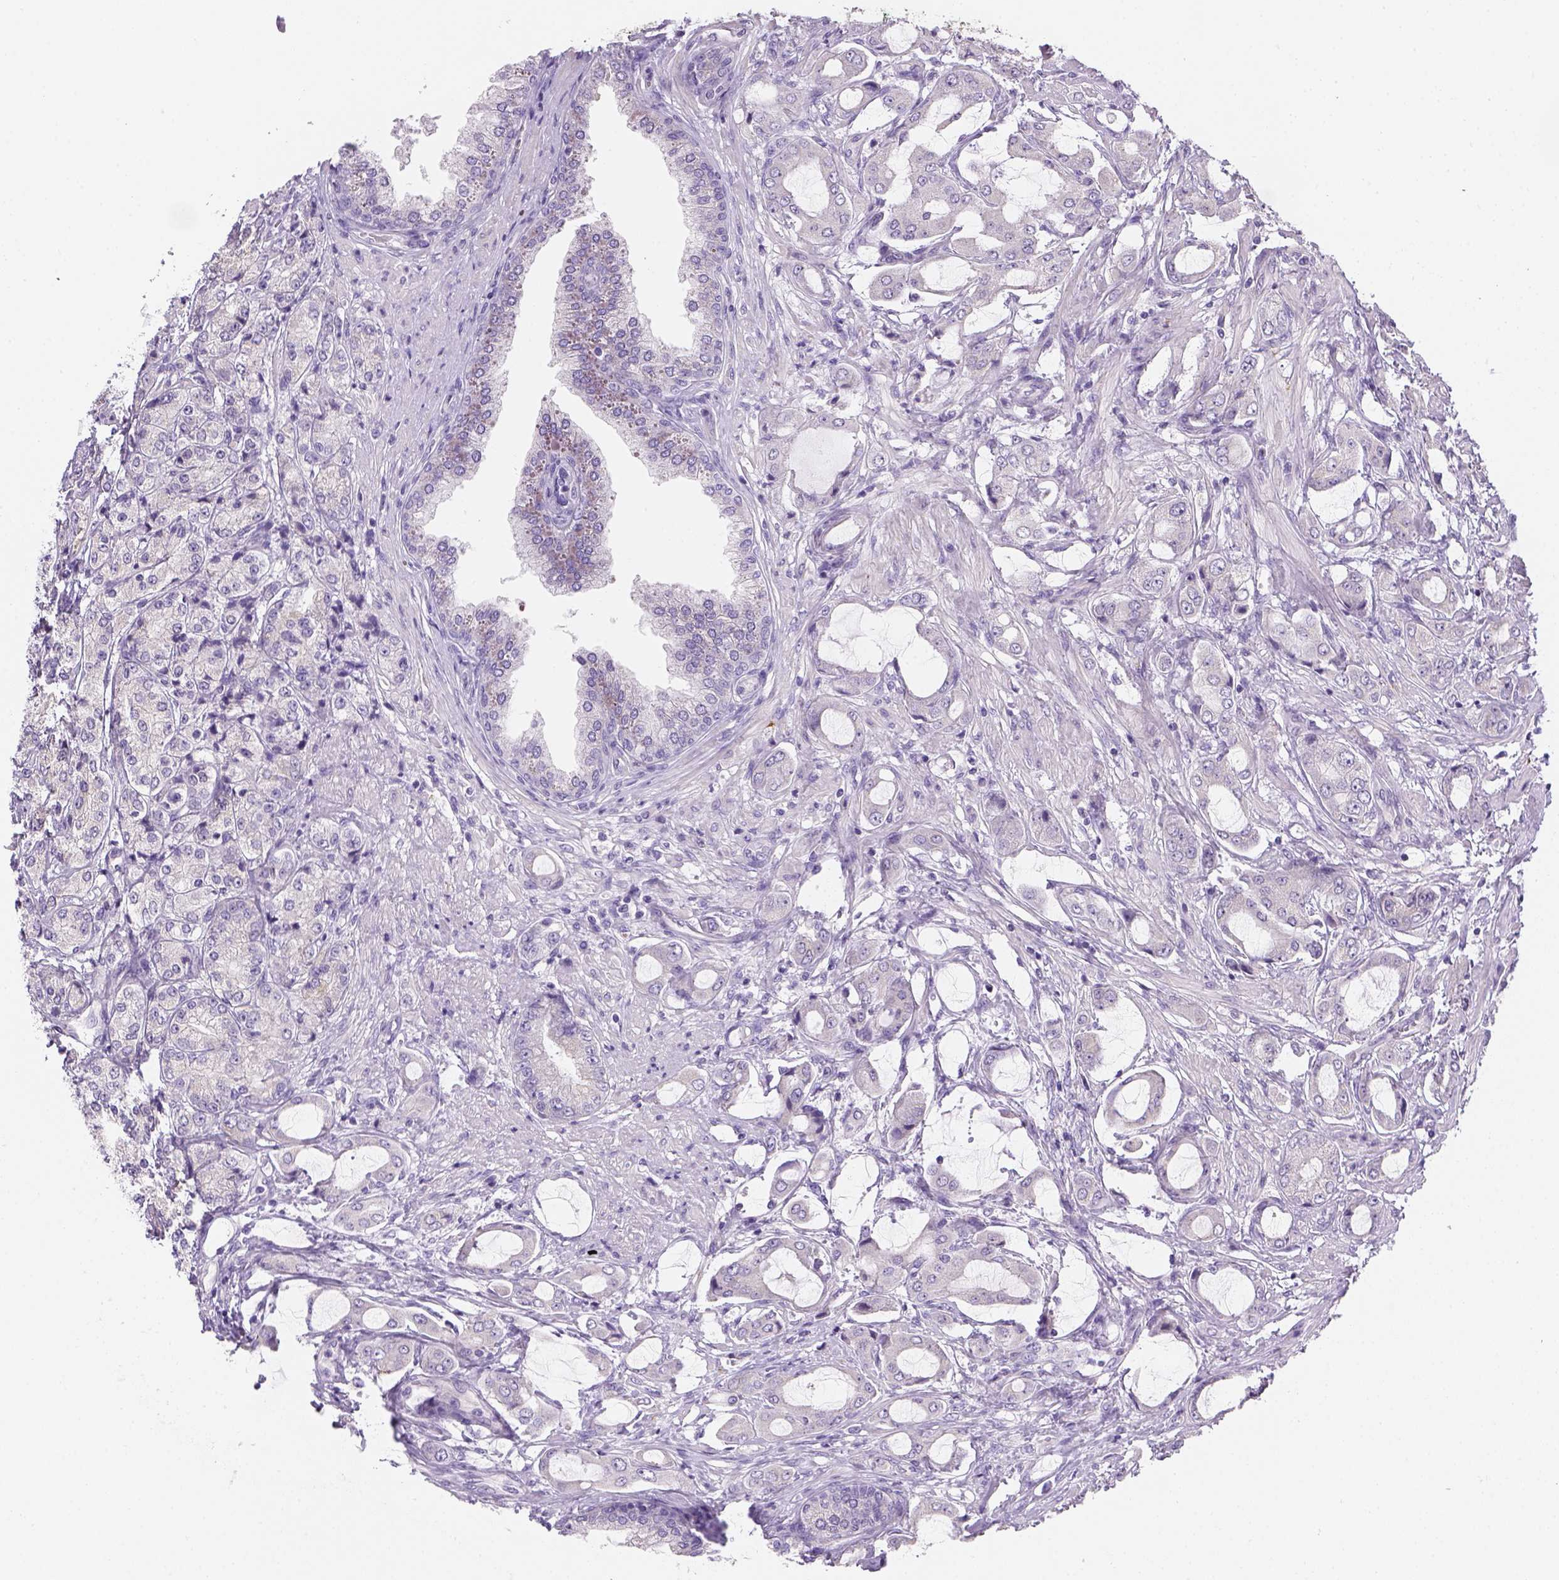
{"staining": {"intensity": "negative", "quantity": "none", "location": "none"}, "tissue": "prostate cancer", "cell_type": "Tumor cells", "image_type": "cancer", "snomed": [{"axis": "morphology", "description": "Adenocarcinoma, NOS"}, {"axis": "topography", "description": "Prostate"}], "caption": "Adenocarcinoma (prostate) was stained to show a protein in brown. There is no significant positivity in tumor cells.", "gene": "CACNB1", "patient": {"sex": "male", "age": 63}}